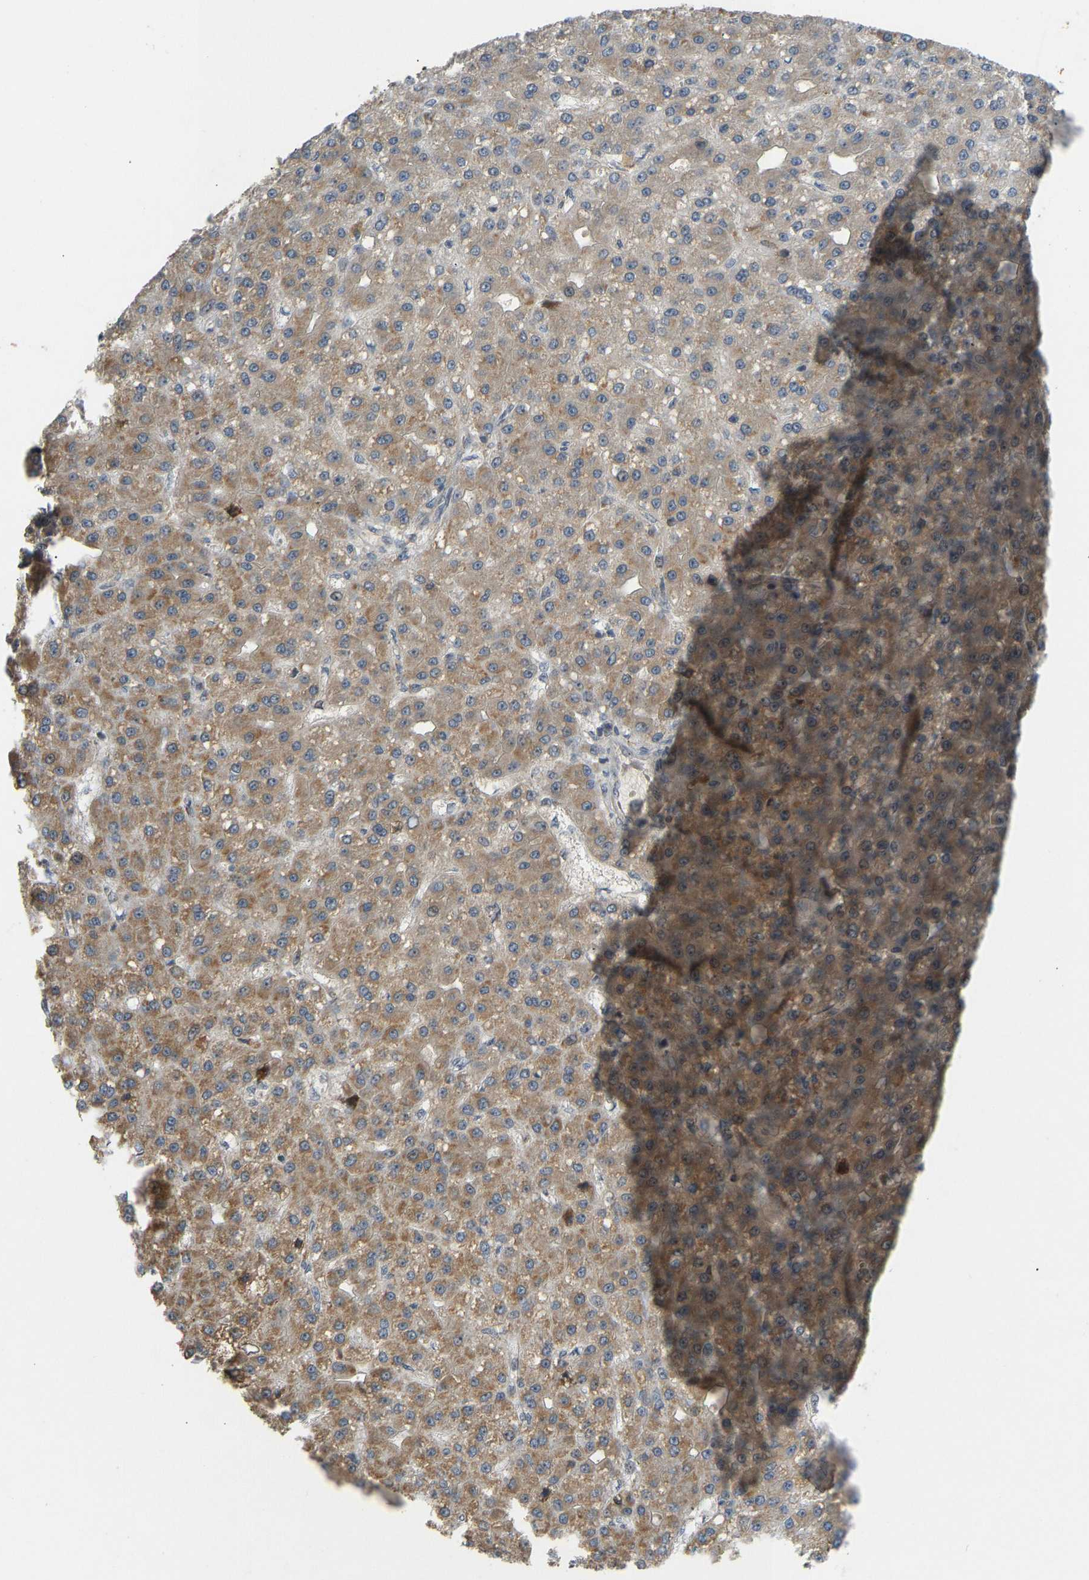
{"staining": {"intensity": "moderate", "quantity": ">75%", "location": "cytoplasmic/membranous"}, "tissue": "liver cancer", "cell_type": "Tumor cells", "image_type": "cancer", "snomed": [{"axis": "morphology", "description": "Carcinoma, Hepatocellular, NOS"}, {"axis": "topography", "description": "Liver"}], "caption": "A medium amount of moderate cytoplasmic/membranous expression is seen in about >75% of tumor cells in liver hepatocellular carcinoma tissue.", "gene": "ACADS", "patient": {"sex": "male", "age": 67}}